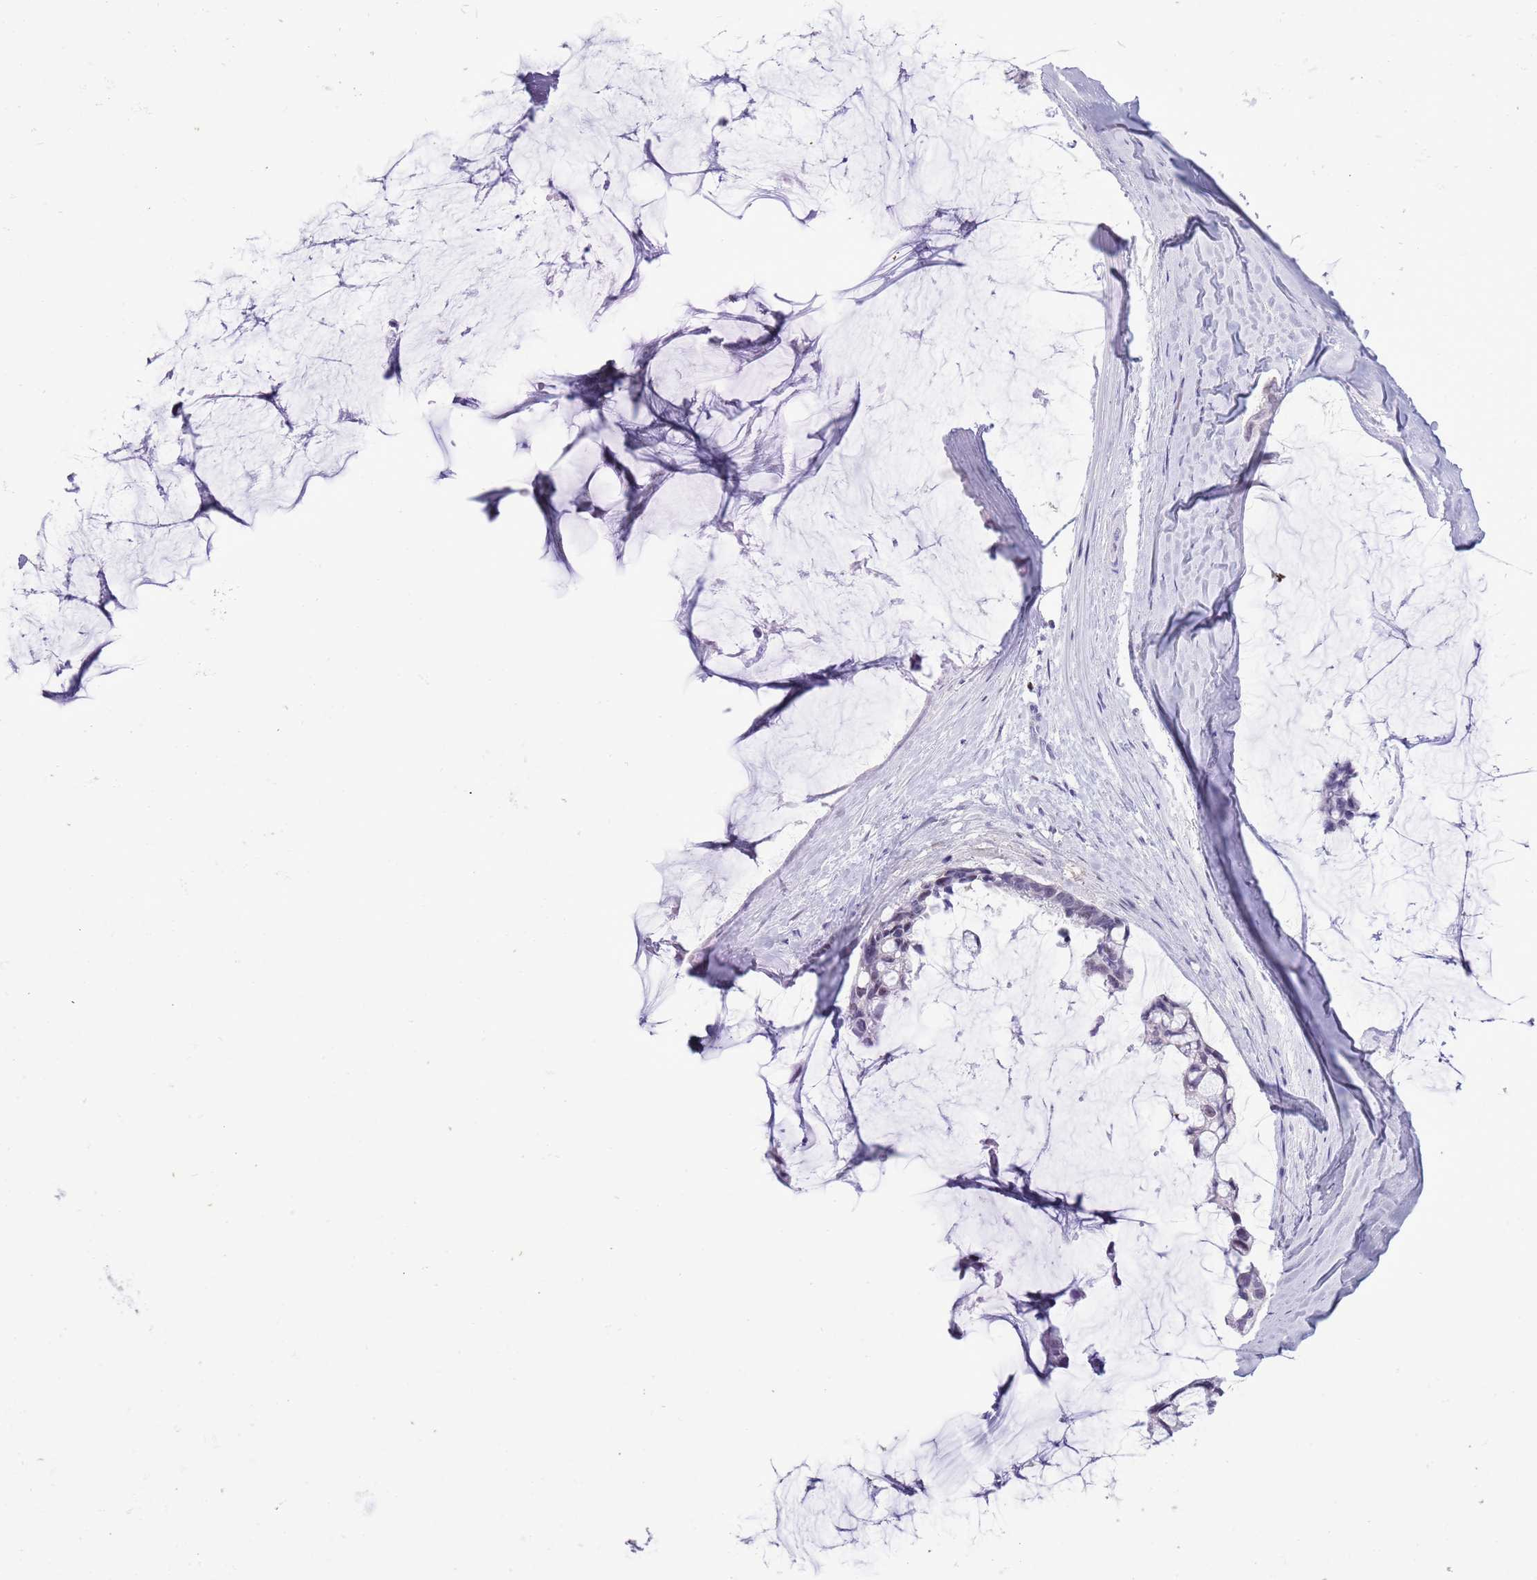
{"staining": {"intensity": "negative", "quantity": "none", "location": "none"}, "tissue": "ovarian cancer", "cell_type": "Tumor cells", "image_type": "cancer", "snomed": [{"axis": "morphology", "description": "Cystadenocarcinoma, mucinous, NOS"}, {"axis": "topography", "description": "Ovary"}], "caption": "This is an immunohistochemistry photomicrograph of human mucinous cystadenocarcinoma (ovarian). There is no positivity in tumor cells.", "gene": "BCL11B", "patient": {"sex": "female", "age": 39}}